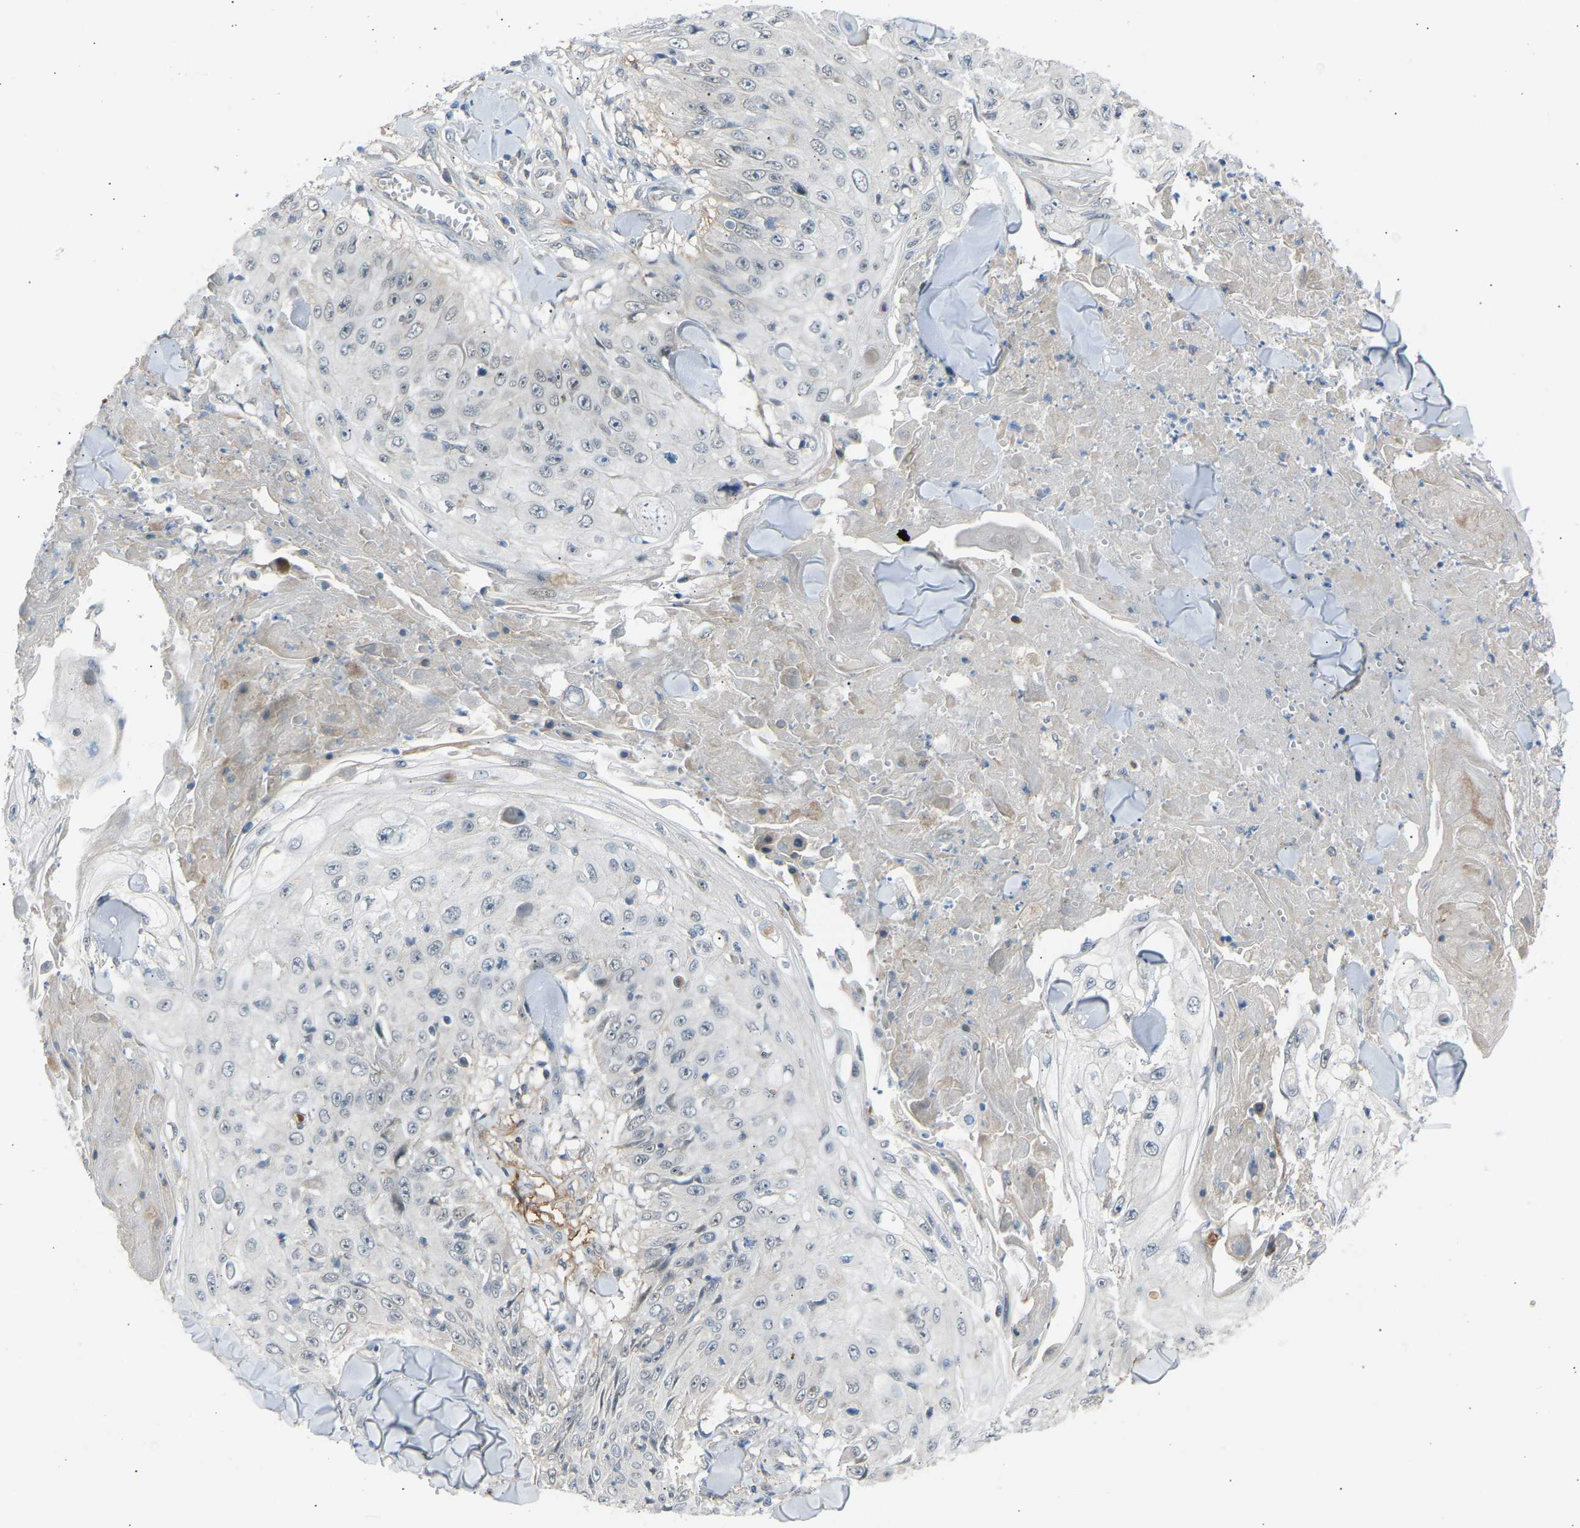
{"staining": {"intensity": "negative", "quantity": "none", "location": "none"}, "tissue": "skin cancer", "cell_type": "Tumor cells", "image_type": "cancer", "snomed": [{"axis": "morphology", "description": "Squamous cell carcinoma, NOS"}, {"axis": "topography", "description": "Skin"}], "caption": "Immunohistochemistry histopathology image of neoplastic tissue: skin squamous cell carcinoma stained with DAB (3,3'-diaminobenzidine) reveals no significant protein positivity in tumor cells.", "gene": "VPS41", "patient": {"sex": "male", "age": 86}}